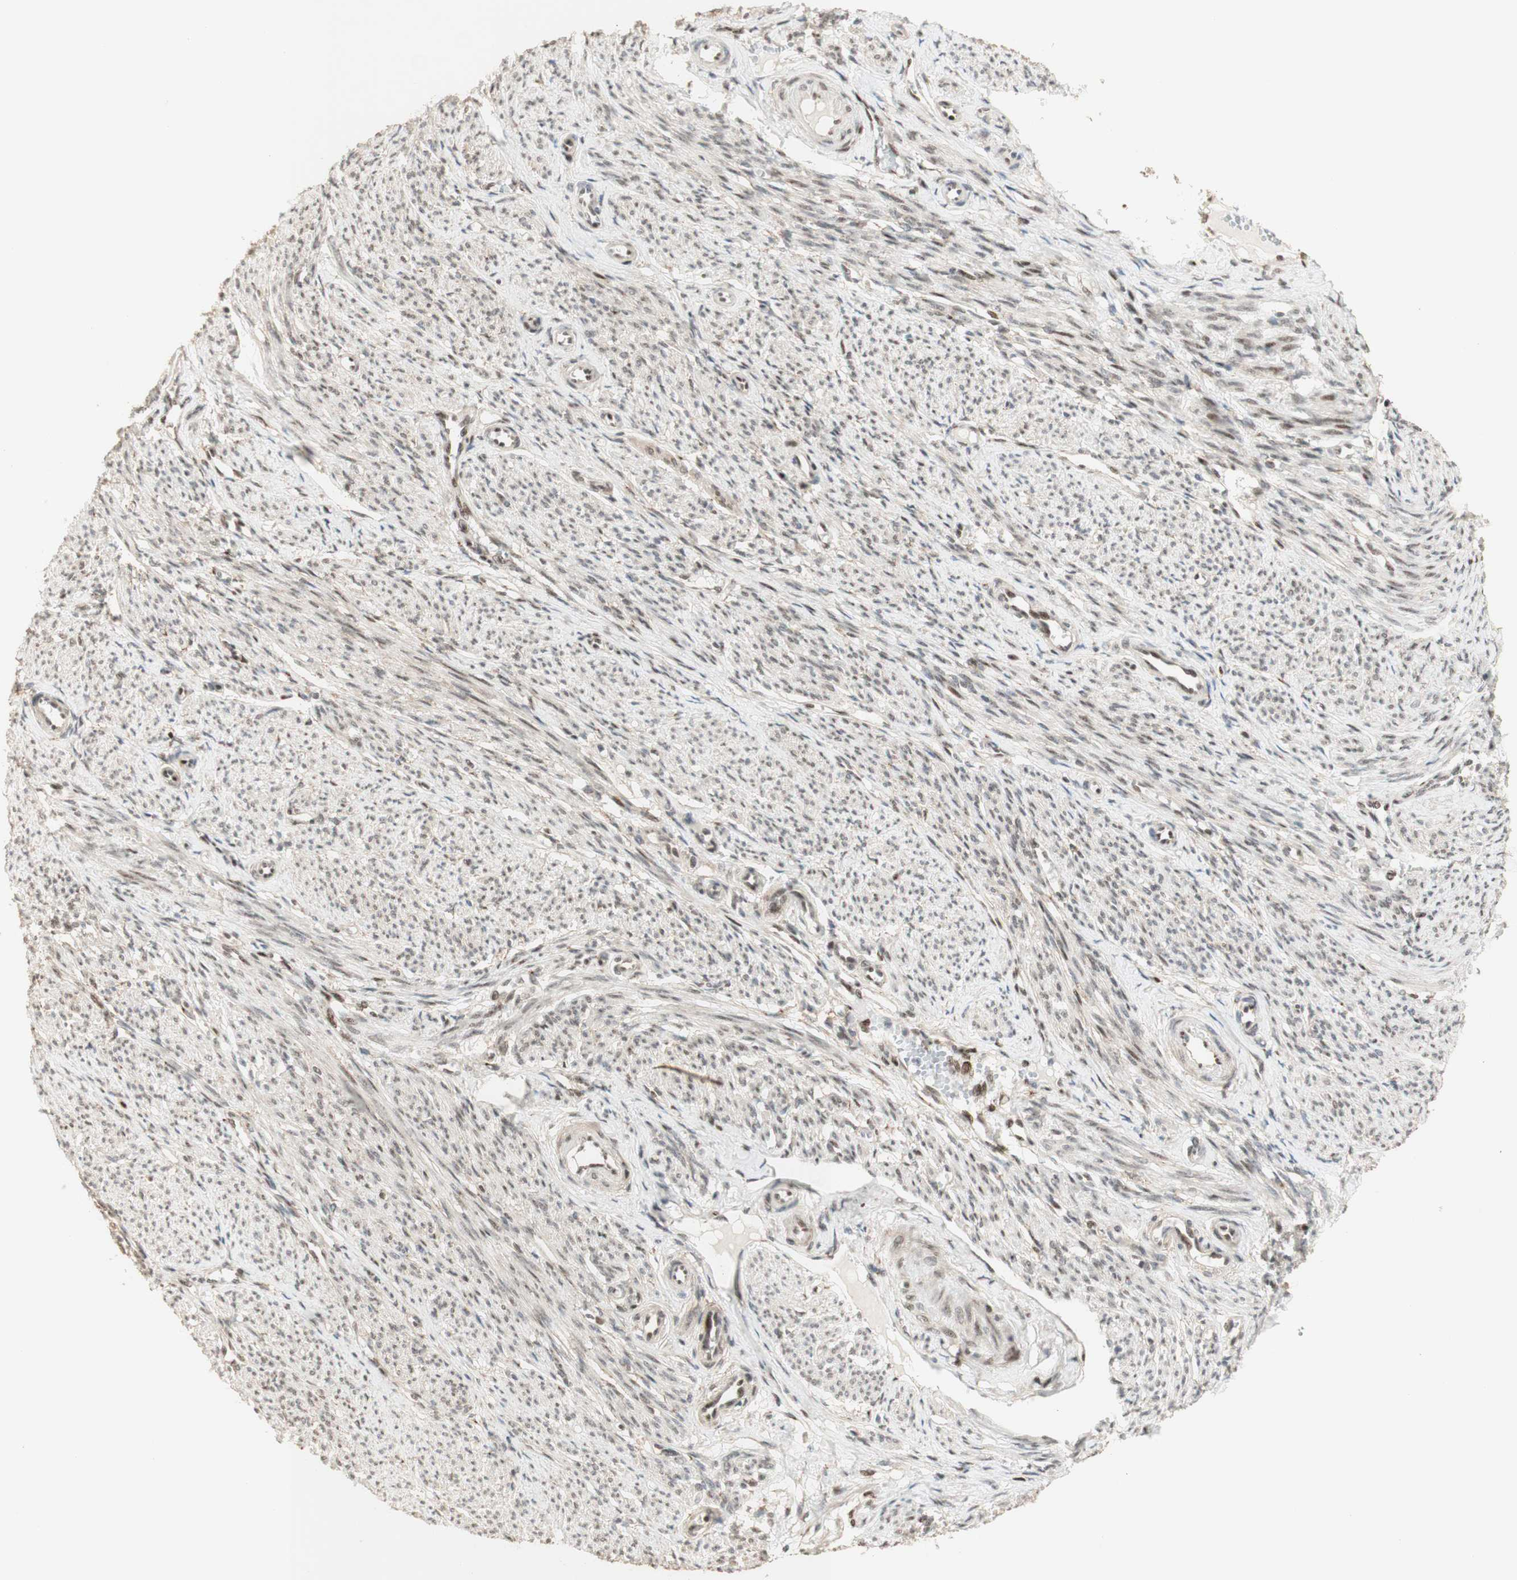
{"staining": {"intensity": "moderate", "quantity": "25%-75%", "location": "cytoplasmic/membranous,nuclear"}, "tissue": "smooth muscle", "cell_type": "Smooth muscle cells", "image_type": "normal", "snomed": [{"axis": "morphology", "description": "Normal tissue, NOS"}, {"axis": "topography", "description": "Smooth muscle"}], "caption": "A micrograph of human smooth muscle stained for a protein displays moderate cytoplasmic/membranous,nuclear brown staining in smooth muscle cells.", "gene": "FOXP1", "patient": {"sex": "female", "age": 65}}